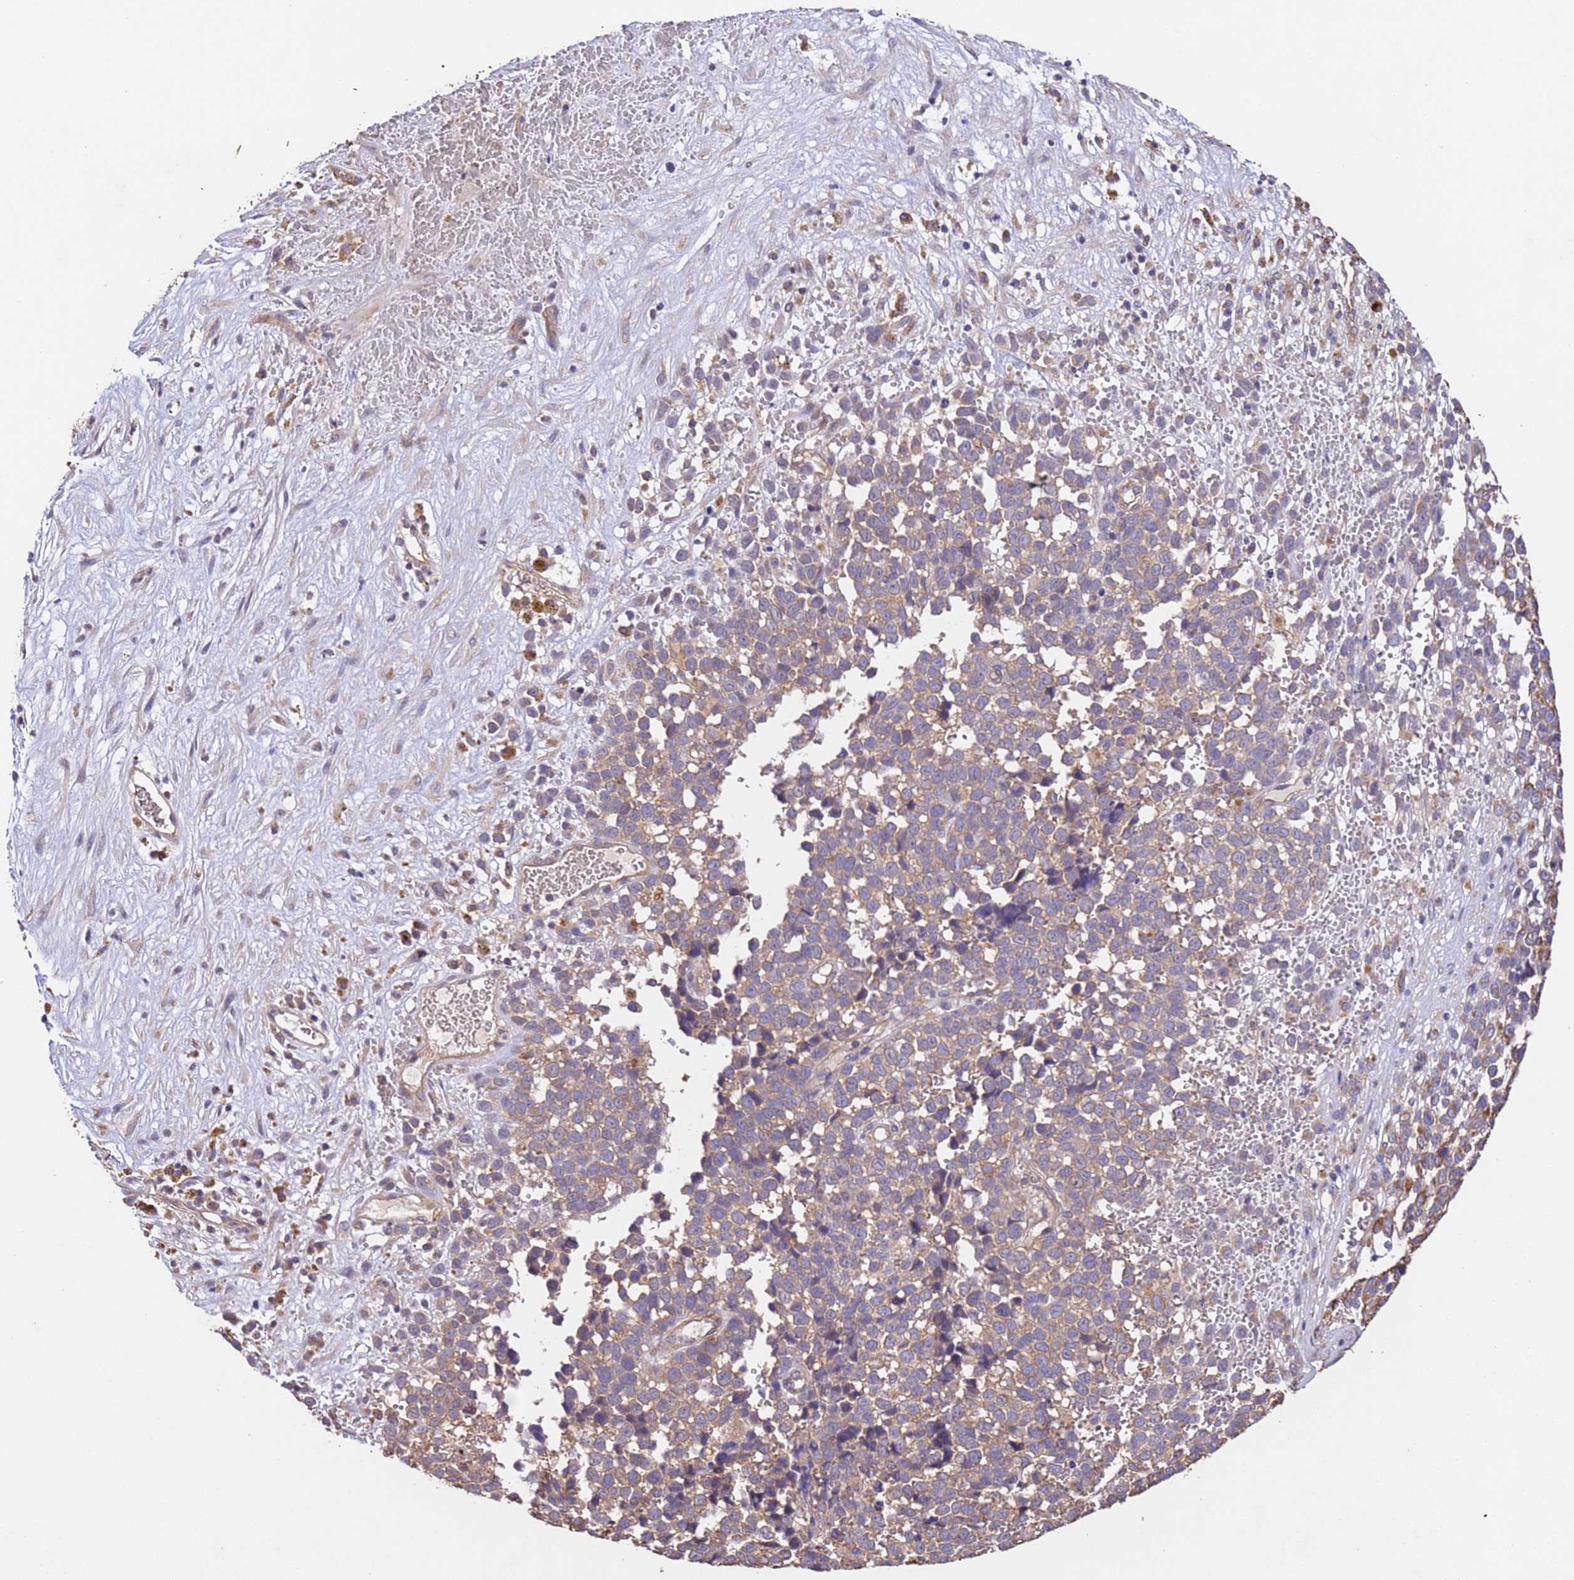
{"staining": {"intensity": "weak", "quantity": ">75%", "location": "cytoplasmic/membranous"}, "tissue": "melanoma", "cell_type": "Tumor cells", "image_type": "cancer", "snomed": [{"axis": "morphology", "description": "Malignant melanoma, NOS"}, {"axis": "topography", "description": "Nose, NOS"}], "caption": "Melanoma was stained to show a protein in brown. There is low levels of weak cytoplasmic/membranous positivity in approximately >75% of tumor cells.", "gene": "MTX3", "patient": {"sex": "female", "age": 48}}